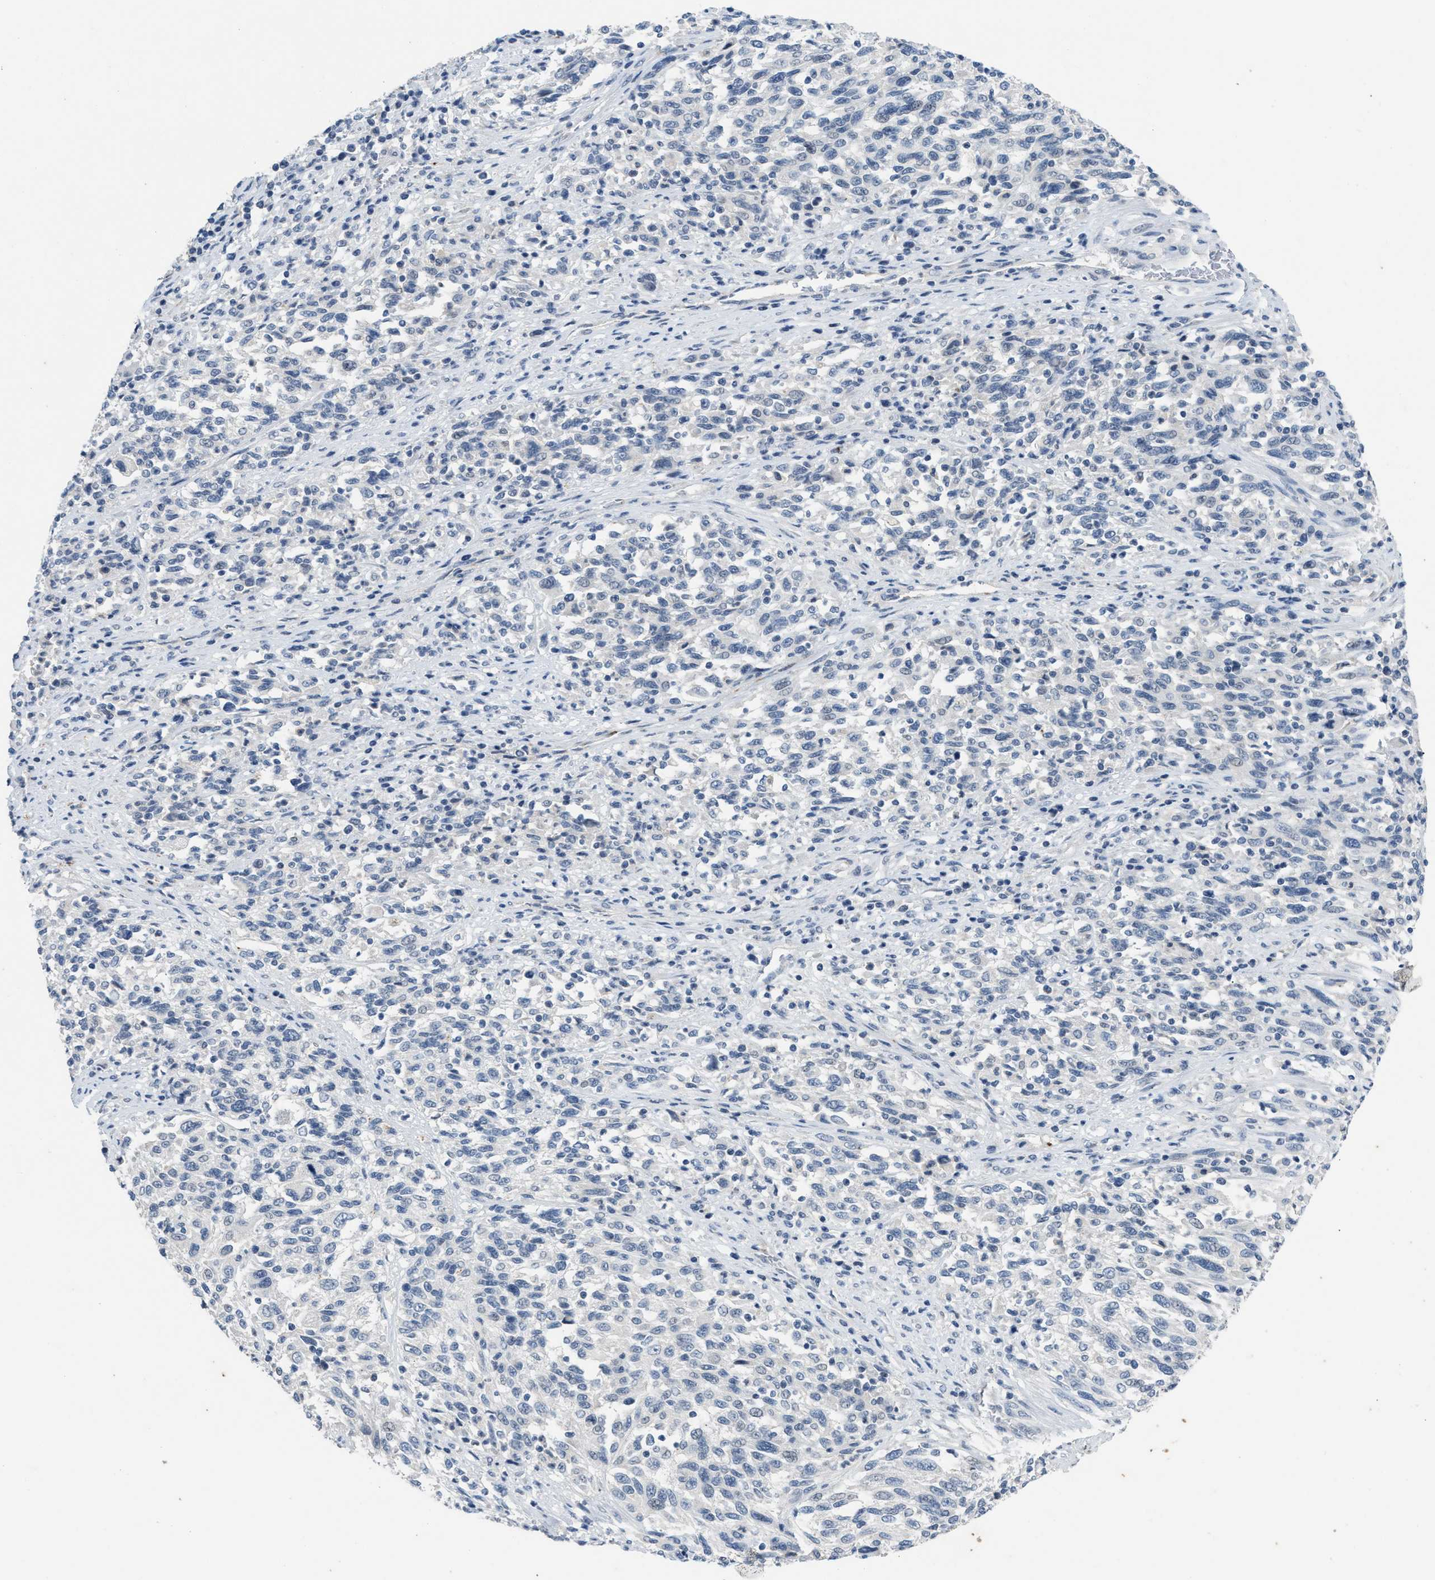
{"staining": {"intensity": "negative", "quantity": "none", "location": "none"}, "tissue": "melanoma", "cell_type": "Tumor cells", "image_type": "cancer", "snomed": [{"axis": "morphology", "description": "Malignant melanoma, Metastatic site"}, {"axis": "topography", "description": "Lymph node"}], "caption": "Immunohistochemistry (IHC) of melanoma displays no expression in tumor cells. (IHC, brightfield microscopy, high magnification).", "gene": "SLC5A5", "patient": {"sex": "male", "age": 61}}